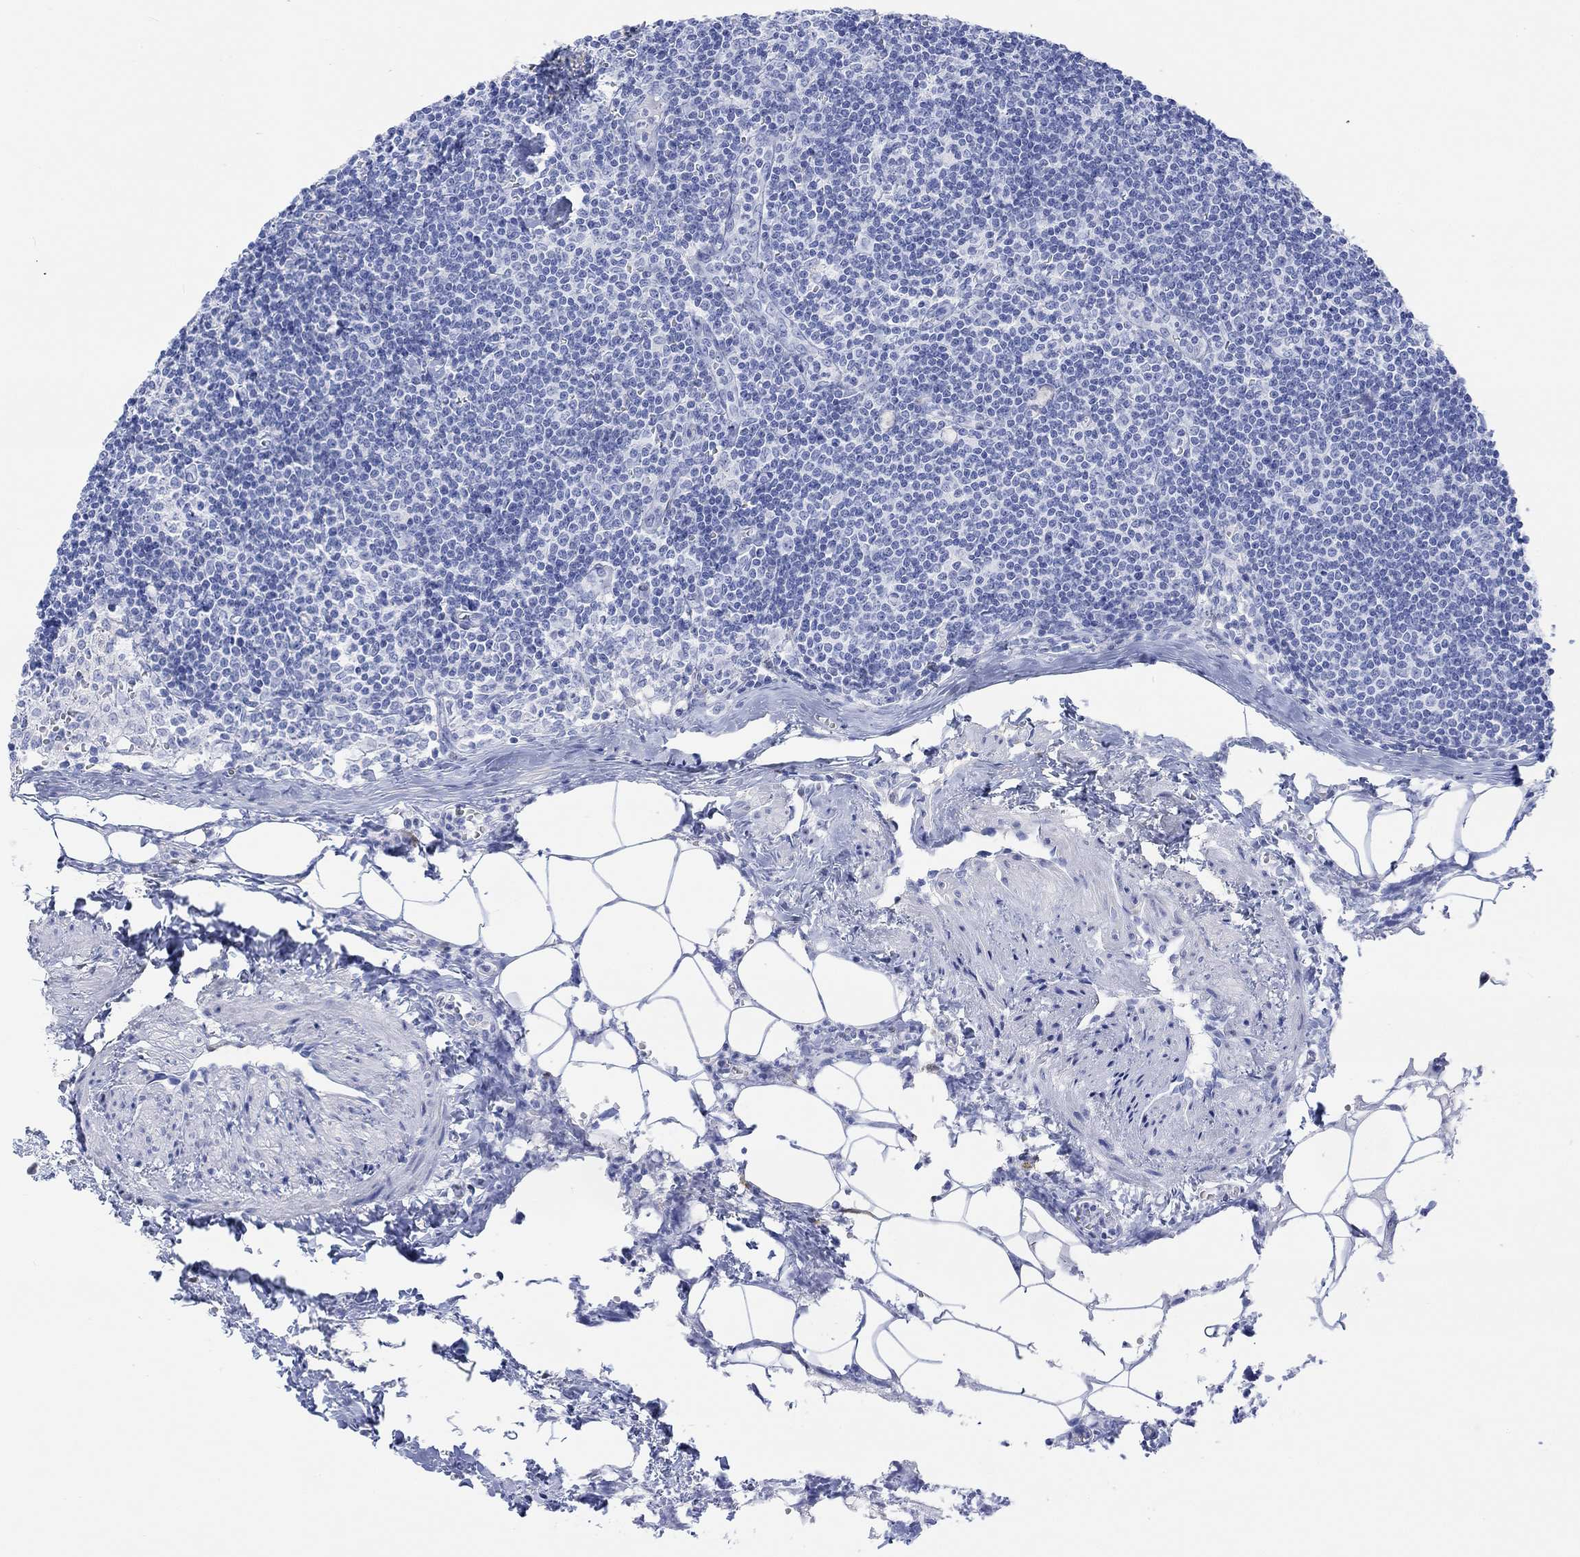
{"staining": {"intensity": "negative", "quantity": "none", "location": "none"}, "tissue": "lymph node", "cell_type": "Germinal center cells", "image_type": "normal", "snomed": [{"axis": "morphology", "description": "Normal tissue, NOS"}, {"axis": "topography", "description": "Lymph node"}], "caption": "IHC of normal lymph node exhibits no staining in germinal center cells.", "gene": "TPPP3", "patient": {"sex": "female", "age": 51}}